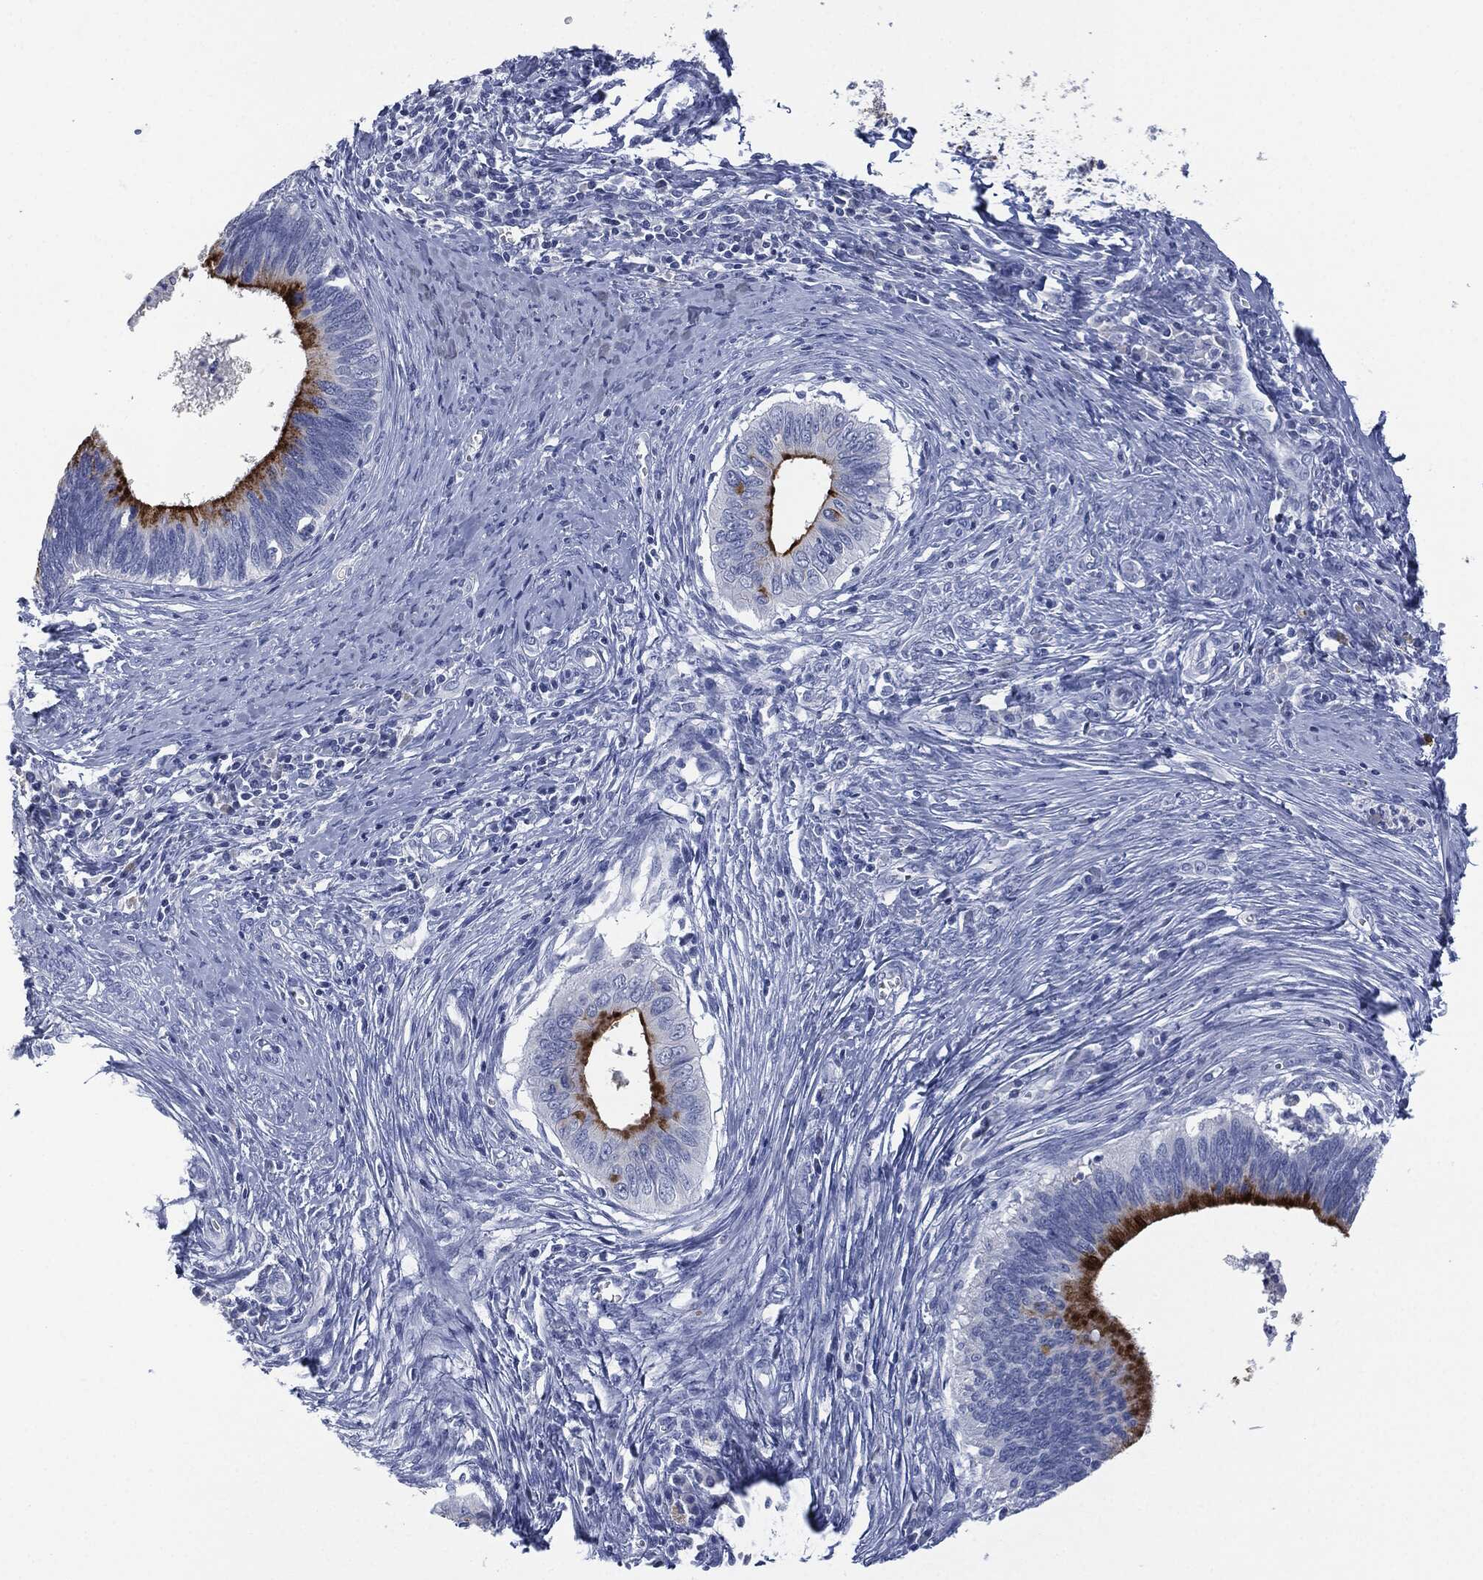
{"staining": {"intensity": "strong", "quantity": "<25%", "location": "cytoplasmic/membranous"}, "tissue": "cervical cancer", "cell_type": "Tumor cells", "image_type": "cancer", "snomed": [{"axis": "morphology", "description": "Adenocarcinoma, NOS"}, {"axis": "topography", "description": "Cervix"}], "caption": "Approximately <25% of tumor cells in human cervical adenocarcinoma demonstrate strong cytoplasmic/membranous protein positivity as visualized by brown immunohistochemical staining.", "gene": "MUC16", "patient": {"sex": "female", "age": 42}}